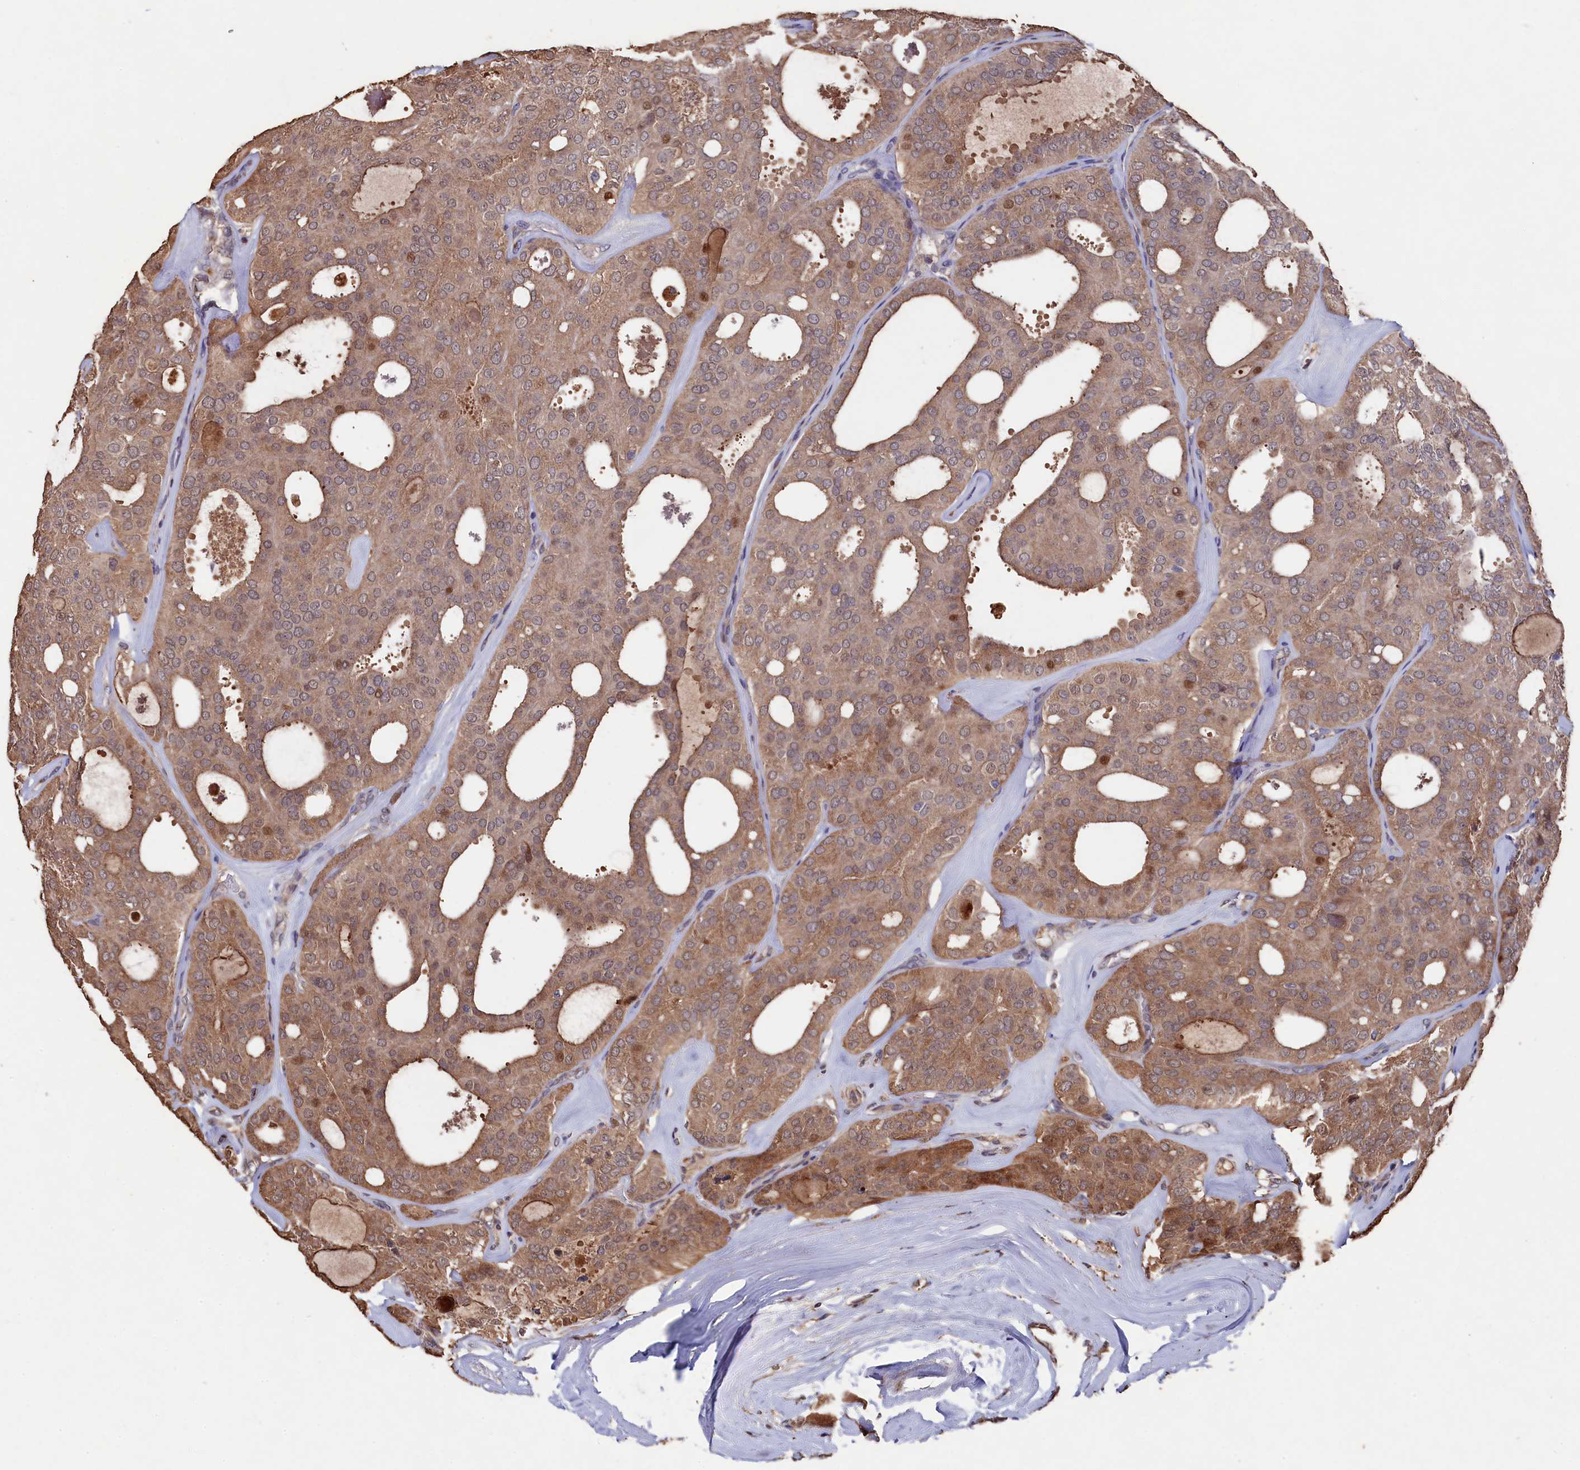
{"staining": {"intensity": "moderate", "quantity": ">75%", "location": "cytoplasmic/membranous"}, "tissue": "thyroid cancer", "cell_type": "Tumor cells", "image_type": "cancer", "snomed": [{"axis": "morphology", "description": "Follicular adenoma carcinoma, NOS"}, {"axis": "topography", "description": "Thyroid gland"}], "caption": "Thyroid follicular adenoma carcinoma stained with DAB immunohistochemistry (IHC) demonstrates medium levels of moderate cytoplasmic/membranous expression in approximately >75% of tumor cells.", "gene": "NAA60", "patient": {"sex": "male", "age": 75}}